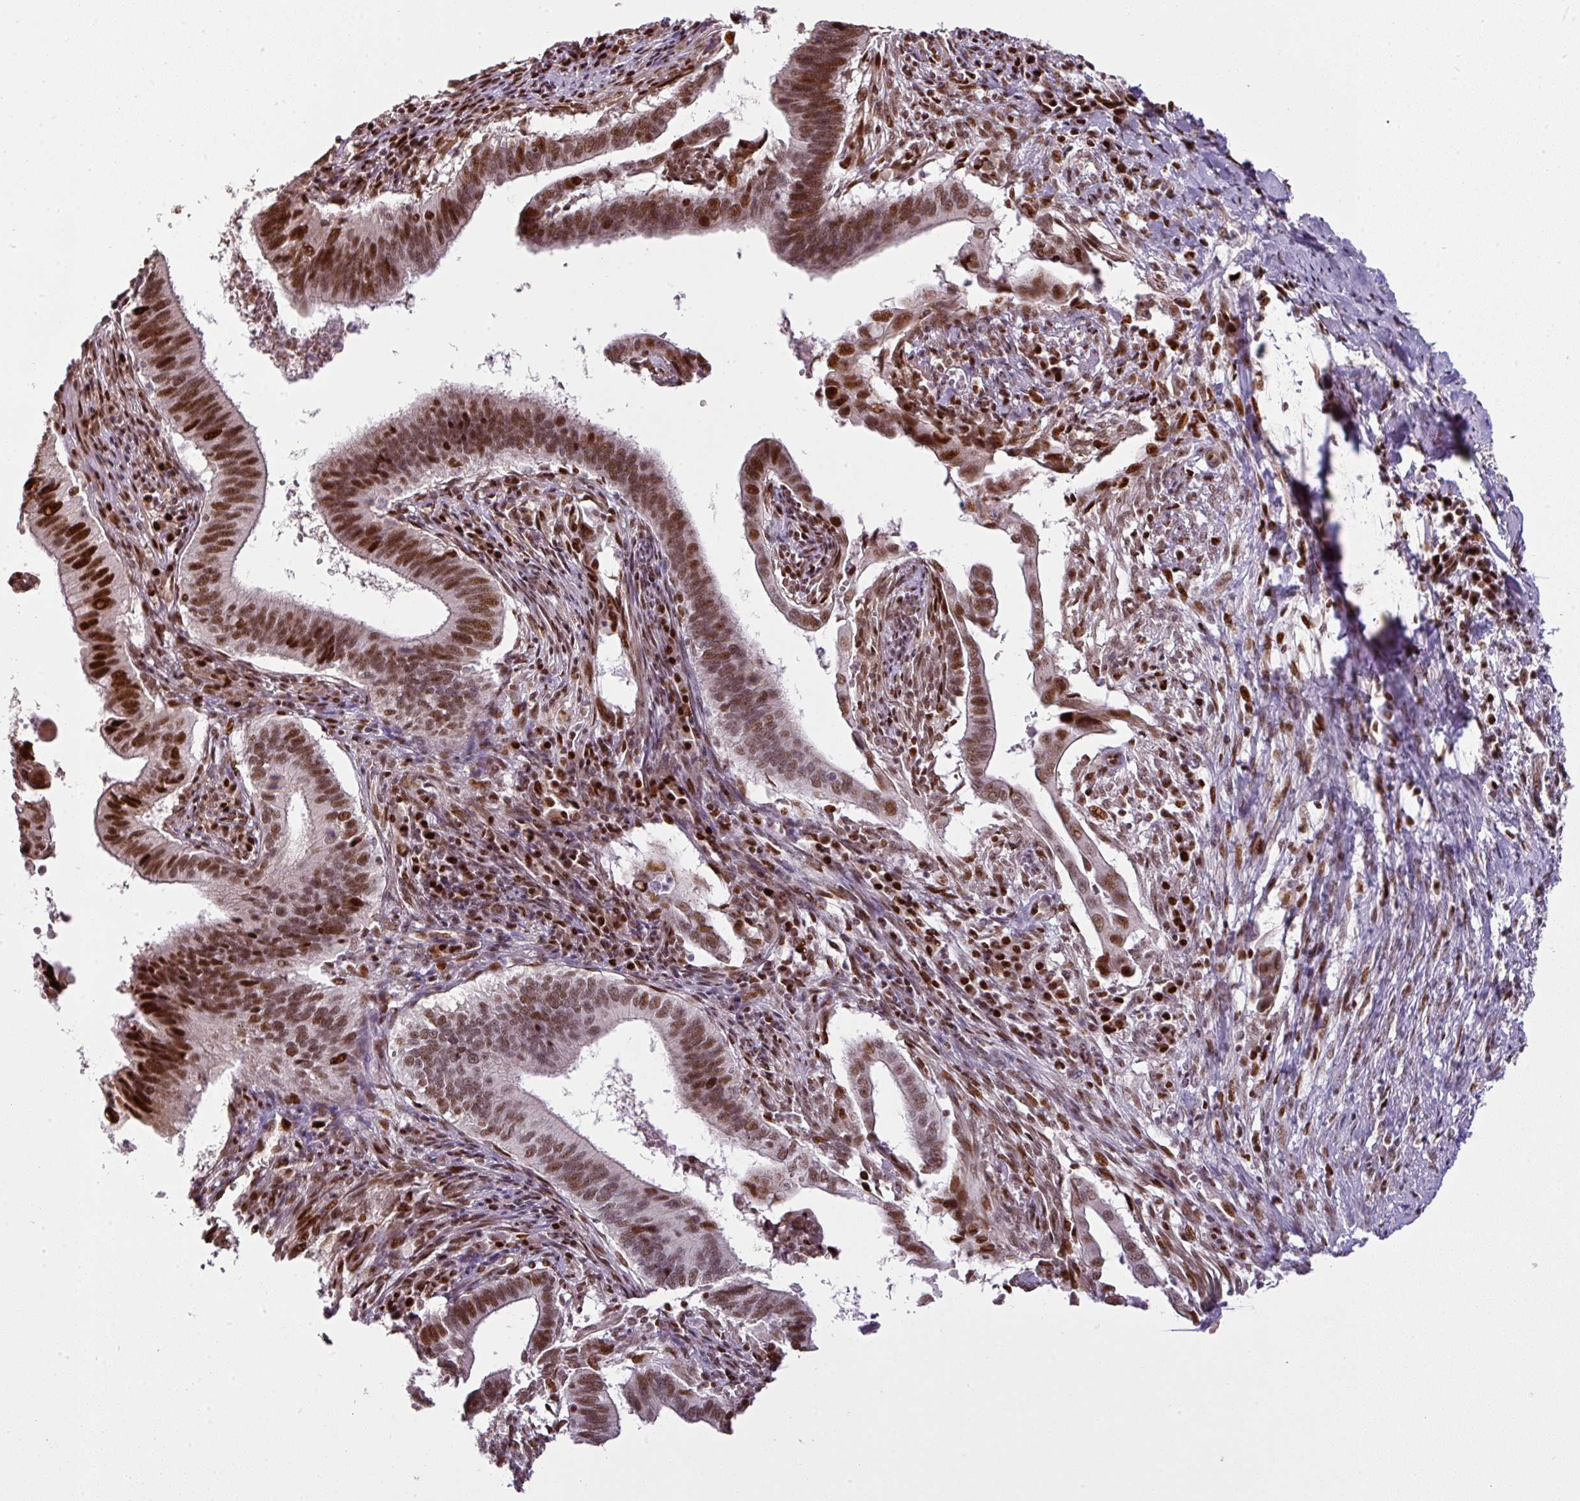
{"staining": {"intensity": "strong", "quantity": ">75%", "location": "nuclear"}, "tissue": "cervical cancer", "cell_type": "Tumor cells", "image_type": "cancer", "snomed": [{"axis": "morphology", "description": "Adenocarcinoma, NOS"}, {"axis": "topography", "description": "Cervix"}], "caption": "DAB immunohistochemical staining of human adenocarcinoma (cervical) displays strong nuclear protein positivity in approximately >75% of tumor cells.", "gene": "MYSM1", "patient": {"sex": "female", "age": 42}}